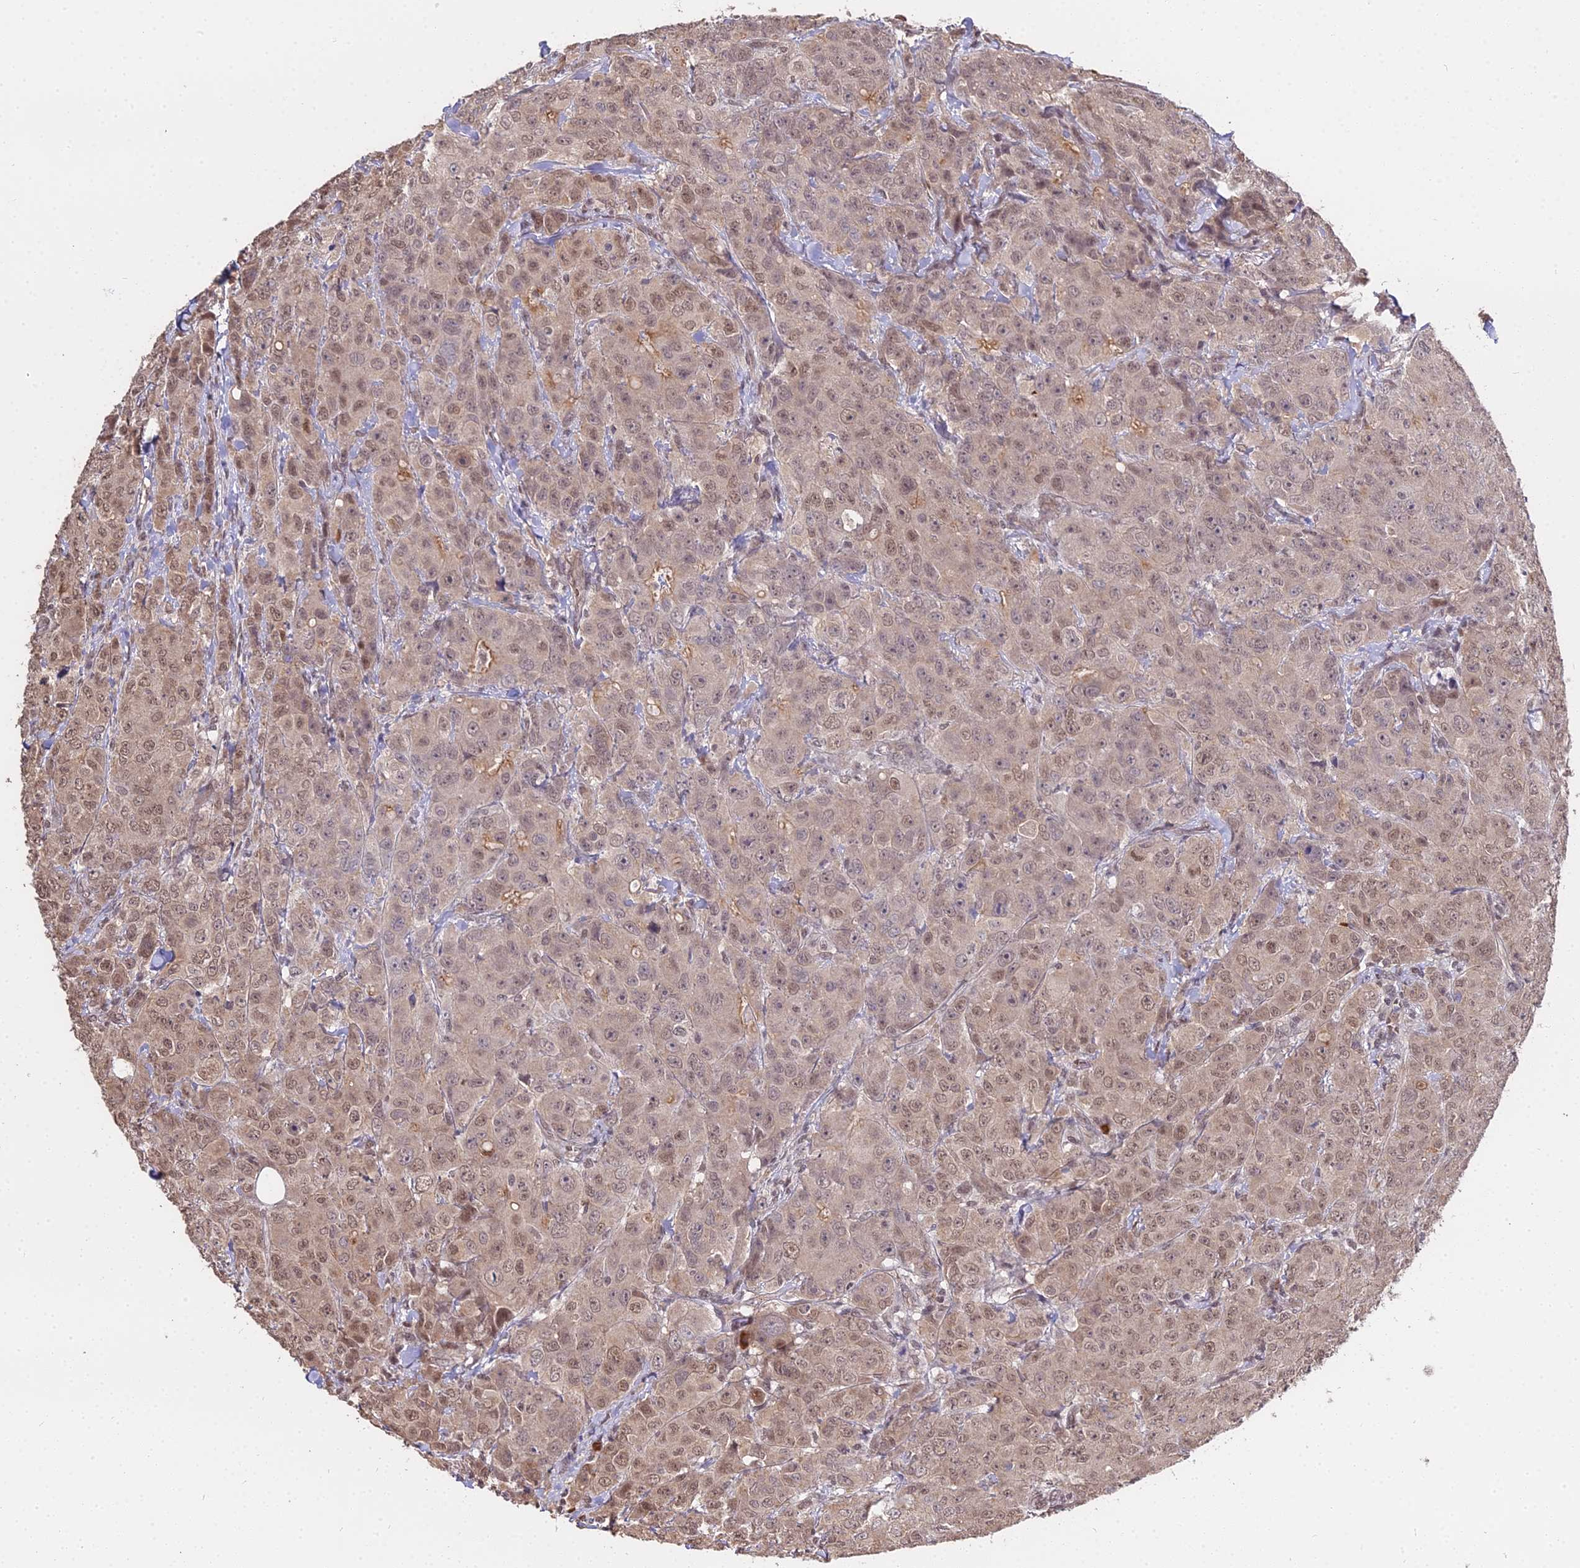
{"staining": {"intensity": "weak", "quantity": ">75%", "location": "cytoplasmic/membranous,nuclear"}, "tissue": "breast cancer", "cell_type": "Tumor cells", "image_type": "cancer", "snomed": [{"axis": "morphology", "description": "Duct carcinoma"}, {"axis": "topography", "description": "Breast"}], "caption": "Immunohistochemistry (IHC) (DAB) staining of human intraductal carcinoma (breast) reveals weak cytoplasmic/membranous and nuclear protein expression in approximately >75% of tumor cells.", "gene": "ZDBF2", "patient": {"sex": "female", "age": 43}}